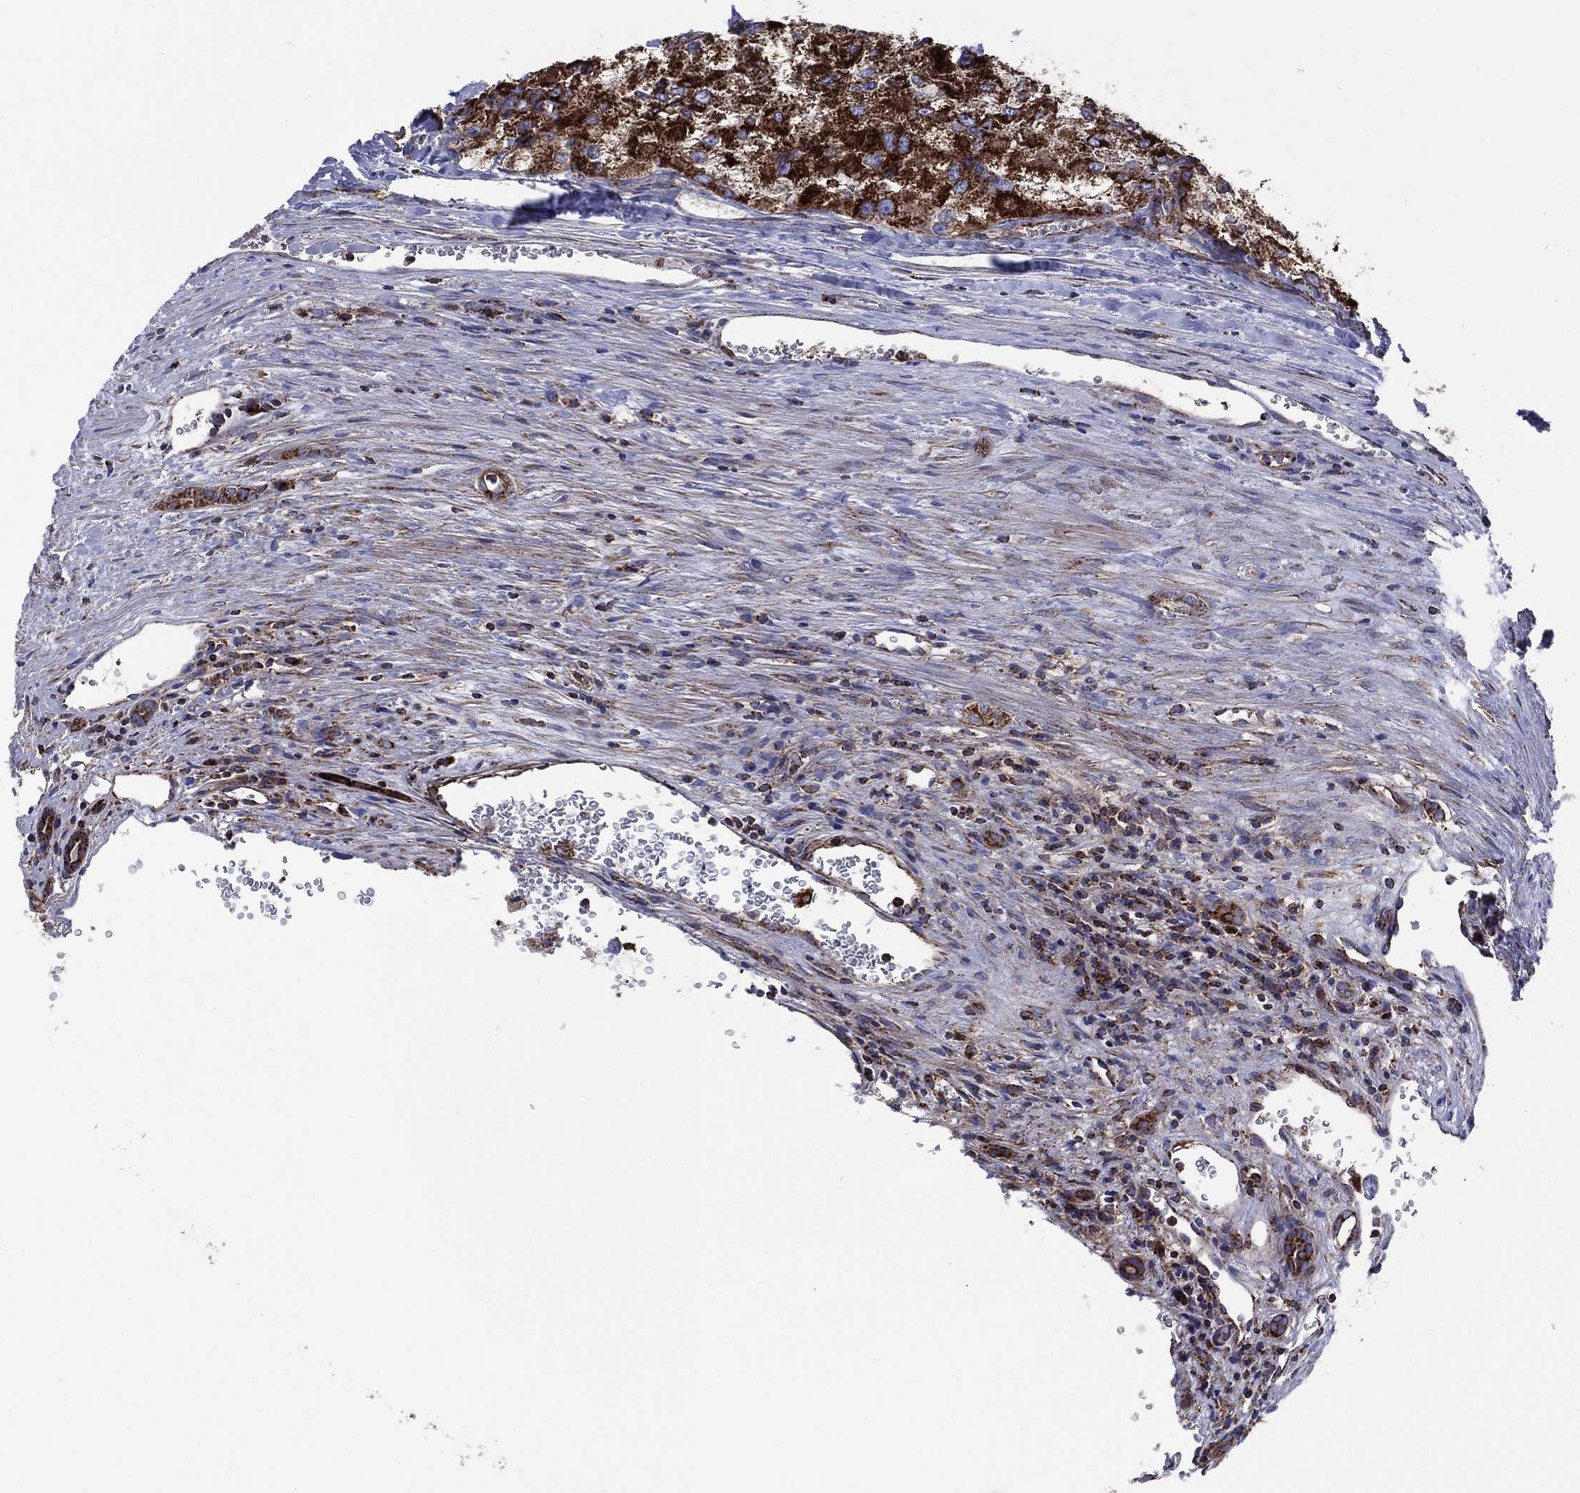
{"staining": {"intensity": "strong", "quantity": ">75%", "location": "cytoplasmic/membranous"}, "tissue": "renal cancer", "cell_type": "Tumor cells", "image_type": "cancer", "snomed": [{"axis": "morphology", "description": "Adenocarcinoma, NOS"}, {"axis": "topography", "description": "Kidney"}], "caption": "Immunohistochemical staining of human renal adenocarcinoma shows high levels of strong cytoplasmic/membranous protein expression in approximately >75% of tumor cells.", "gene": "ANKRD37", "patient": {"sex": "female", "age": 70}}